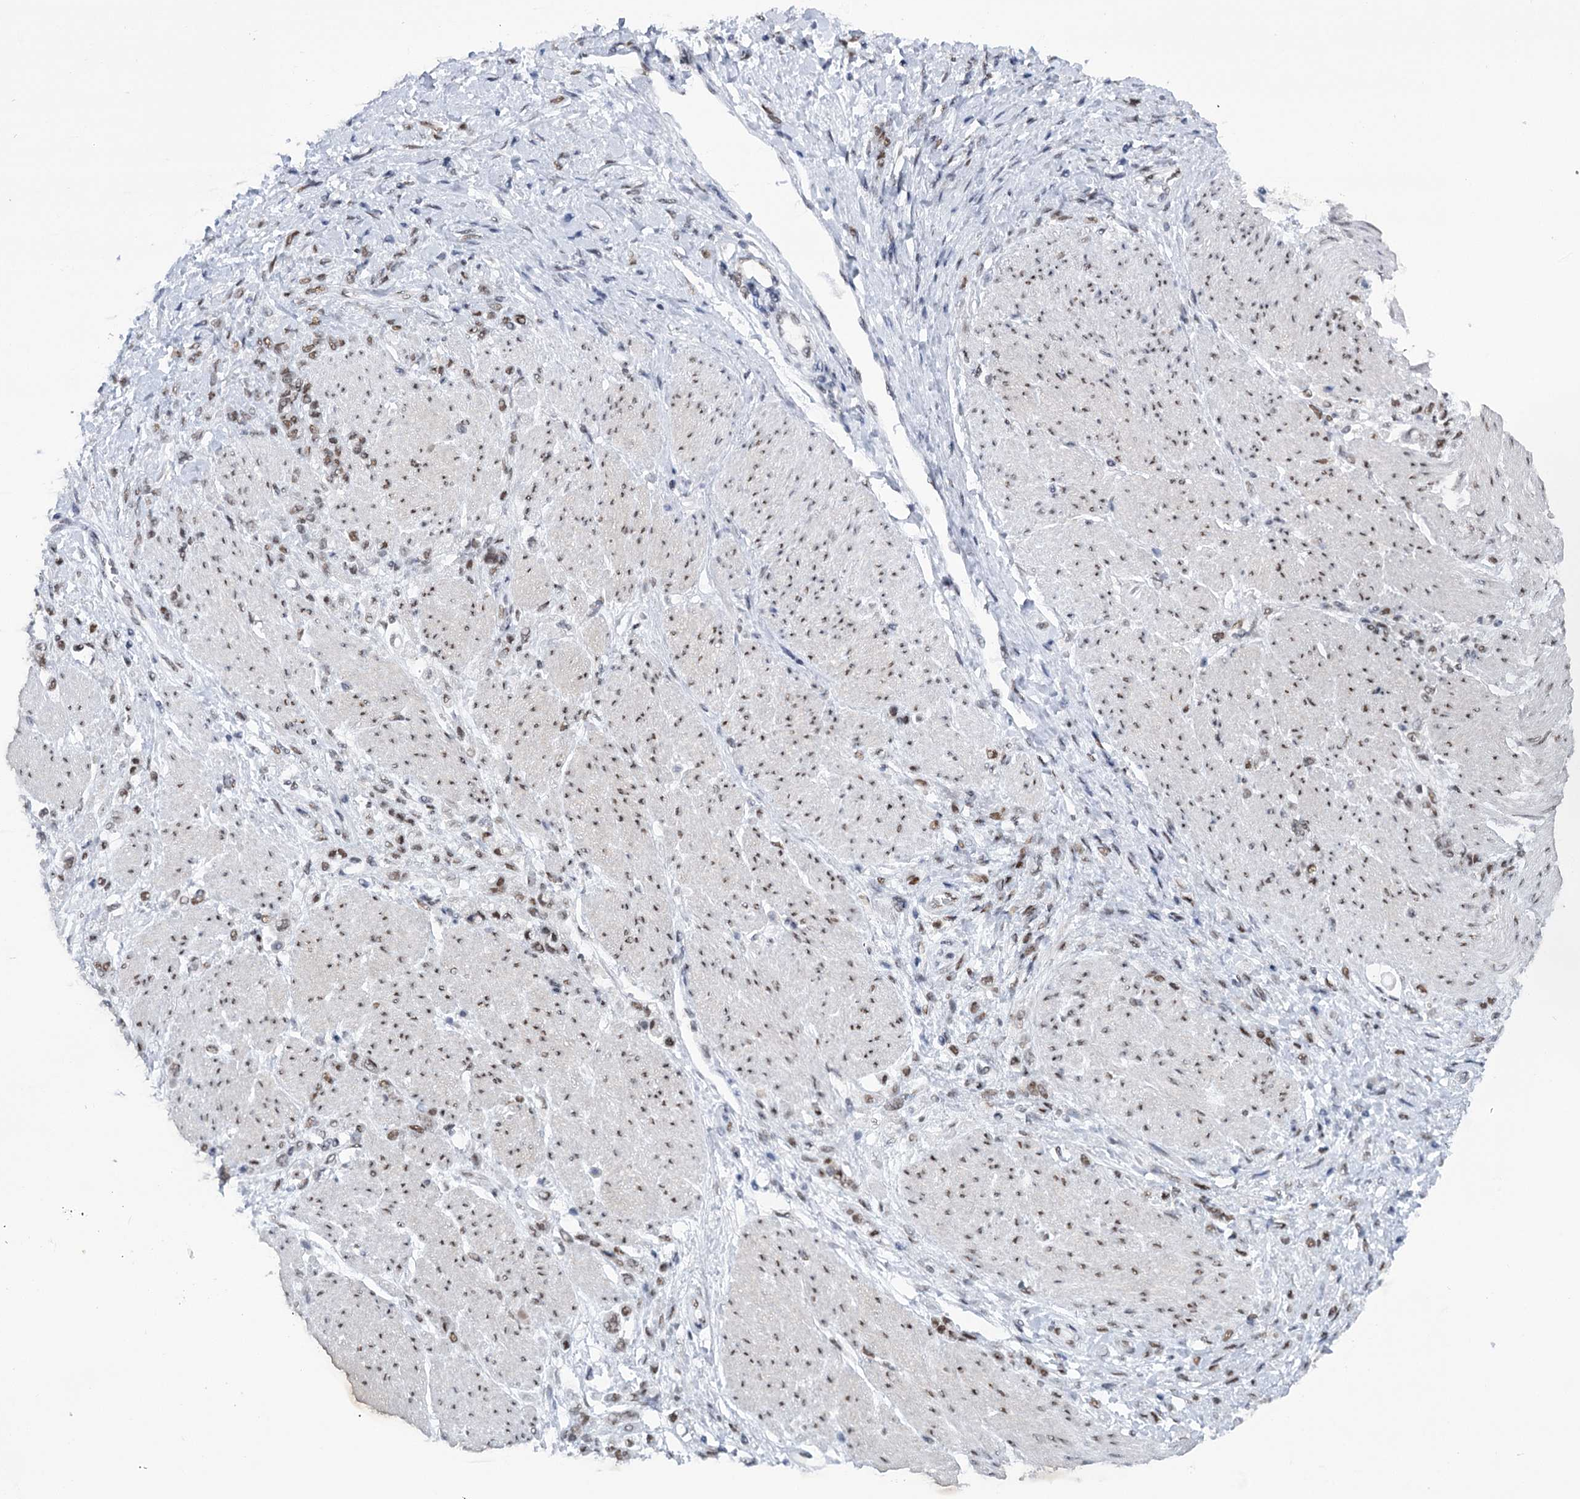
{"staining": {"intensity": "negative", "quantity": "none", "location": "none"}, "tissue": "stomach cancer", "cell_type": "Tumor cells", "image_type": "cancer", "snomed": [{"axis": "morphology", "description": "Adenocarcinoma, NOS"}, {"axis": "topography", "description": "Stomach"}], "caption": "IHC of human adenocarcinoma (stomach) reveals no positivity in tumor cells.", "gene": "HNRNPA0", "patient": {"sex": "female", "age": 60}}